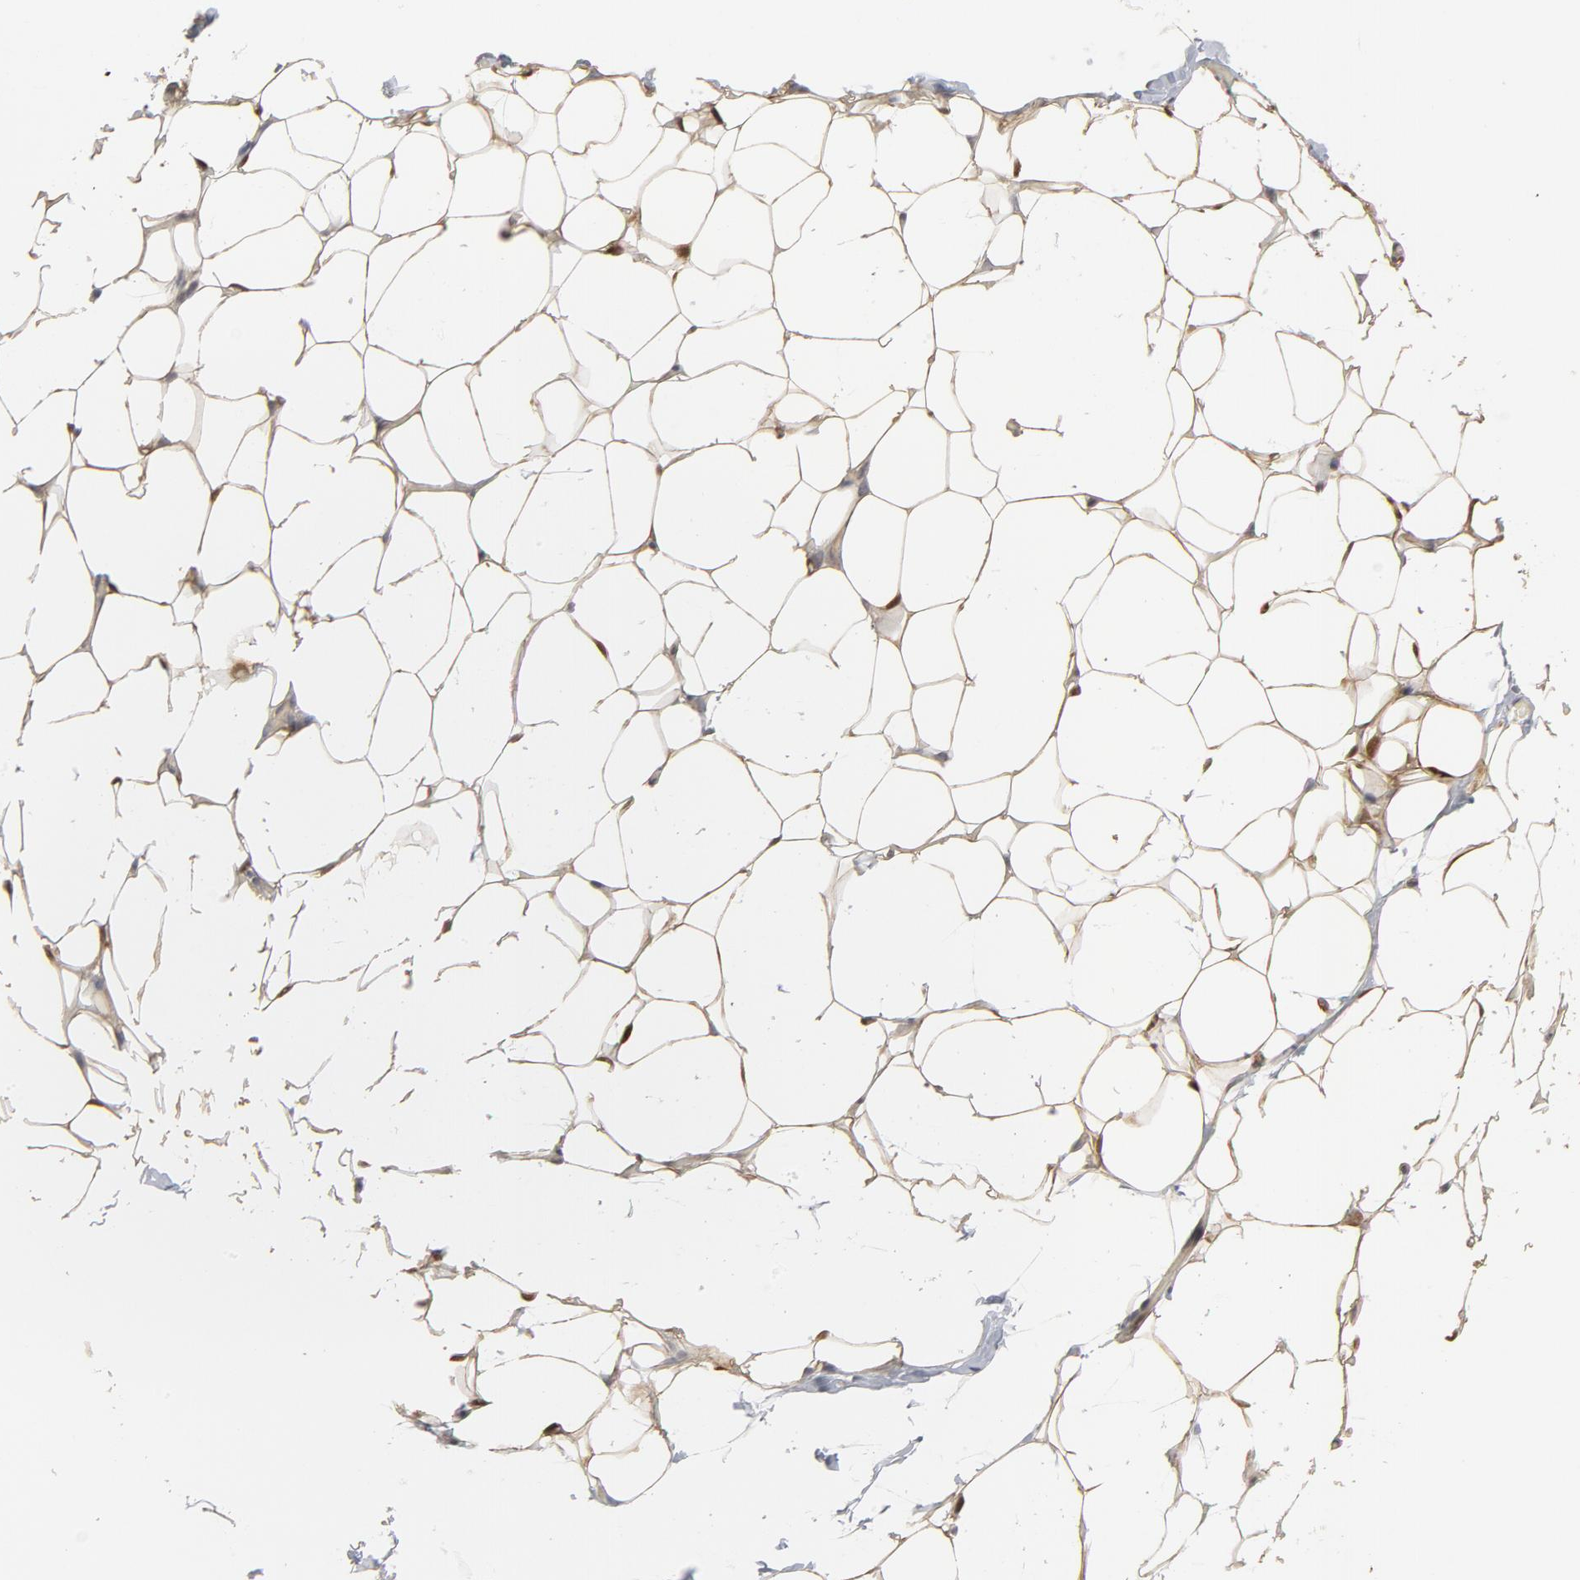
{"staining": {"intensity": "moderate", "quantity": ">75%", "location": "cytoplasmic/membranous"}, "tissue": "adipose tissue", "cell_type": "Adipocytes", "image_type": "normal", "snomed": [{"axis": "morphology", "description": "Normal tissue, NOS"}, {"axis": "topography", "description": "Soft tissue"}], "caption": "The micrograph demonstrates staining of benign adipose tissue, revealing moderate cytoplasmic/membranous protein staining (brown color) within adipocytes. The protein of interest is stained brown, and the nuclei are stained in blue (DAB IHC with brightfield microscopy, high magnification).", "gene": "PPP1R1B", "patient": {"sex": "male", "age": 26}}